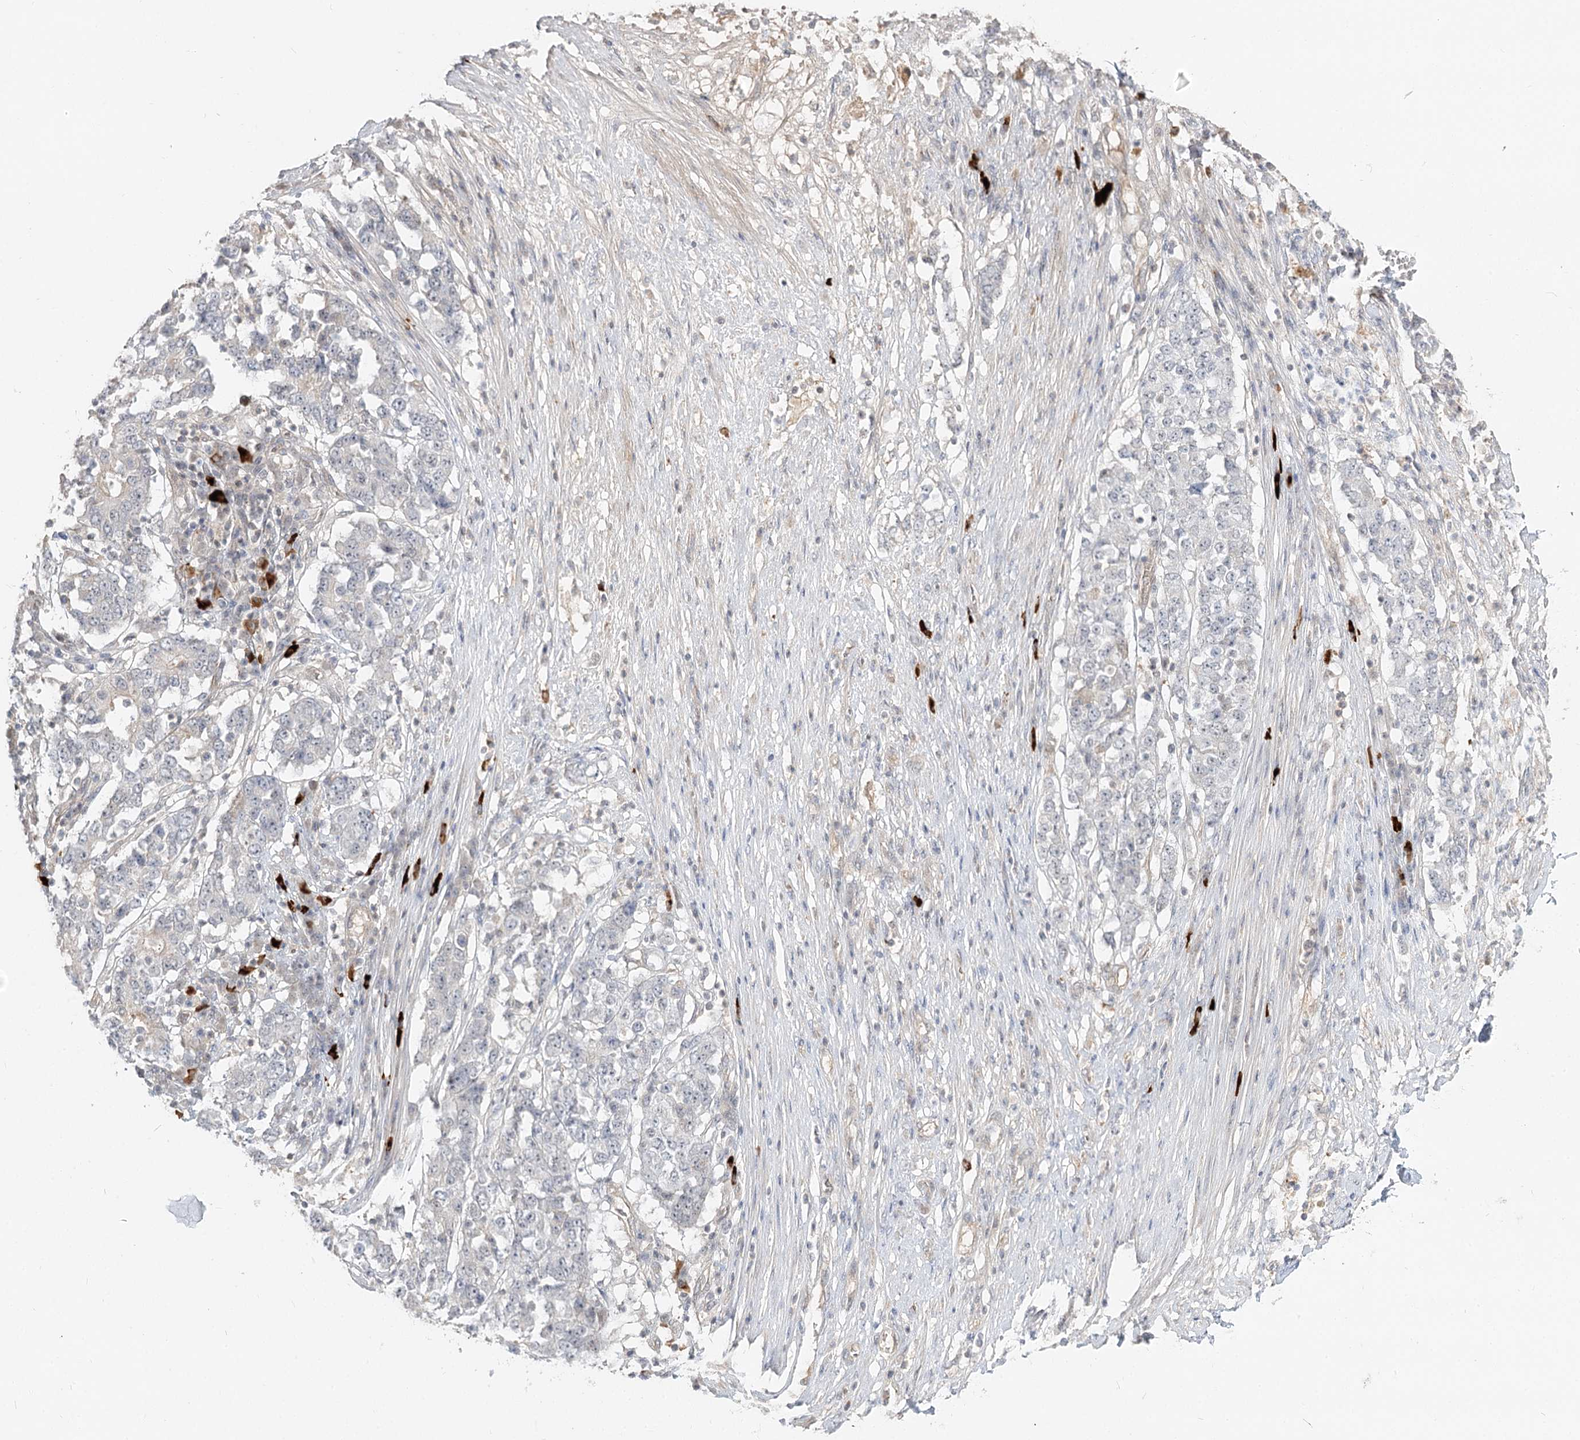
{"staining": {"intensity": "negative", "quantity": "none", "location": "none"}, "tissue": "stomach cancer", "cell_type": "Tumor cells", "image_type": "cancer", "snomed": [{"axis": "morphology", "description": "Adenocarcinoma, NOS"}, {"axis": "topography", "description": "Stomach"}], "caption": "An immunohistochemistry micrograph of stomach cancer (adenocarcinoma) is shown. There is no staining in tumor cells of stomach cancer (adenocarcinoma).", "gene": "GUCY2C", "patient": {"sex": "male", "age": 59}}